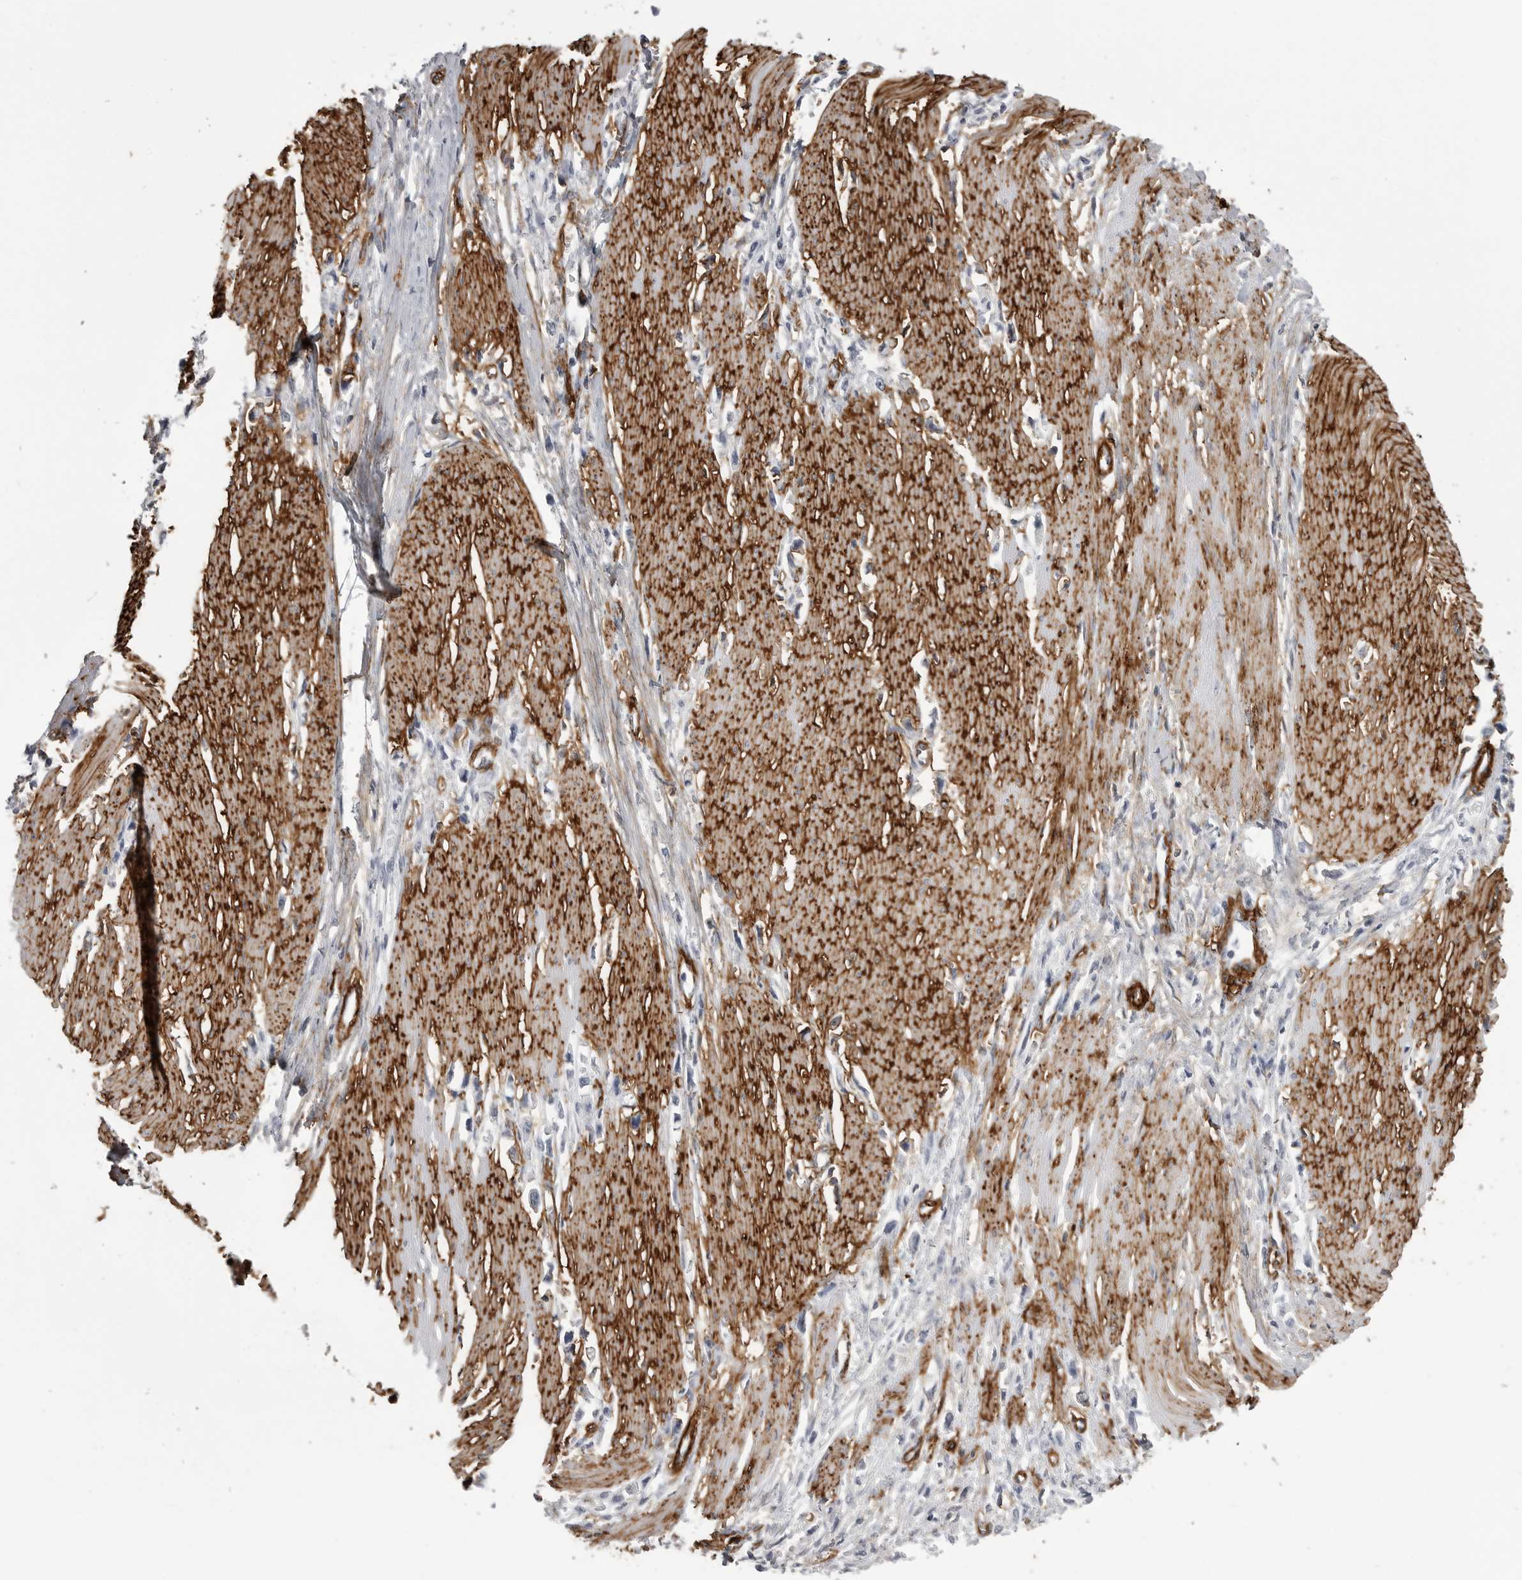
{"staining": {"intensity": "negative", "quantity": "none", "location": "none"}, "tissue": "stomach cancer", "cell_type": "Tumor cells", "image_type": "cancer", "snomed": [{"axis": "morphology", "description": "Adenocarcinoma, NOS"}, {"axis": "topography", "description": "Stomach"}], "caption": "Stomach cancer was stained to show a protein in brown. There is no significant staining in tumor cells. (Brightfield microscopy of DAB (3,3'-diaminobenzidine) immunohistochemistry at high magnification).", "gene": "AOC3", "patient": {"sex": "female", "age": 59}}